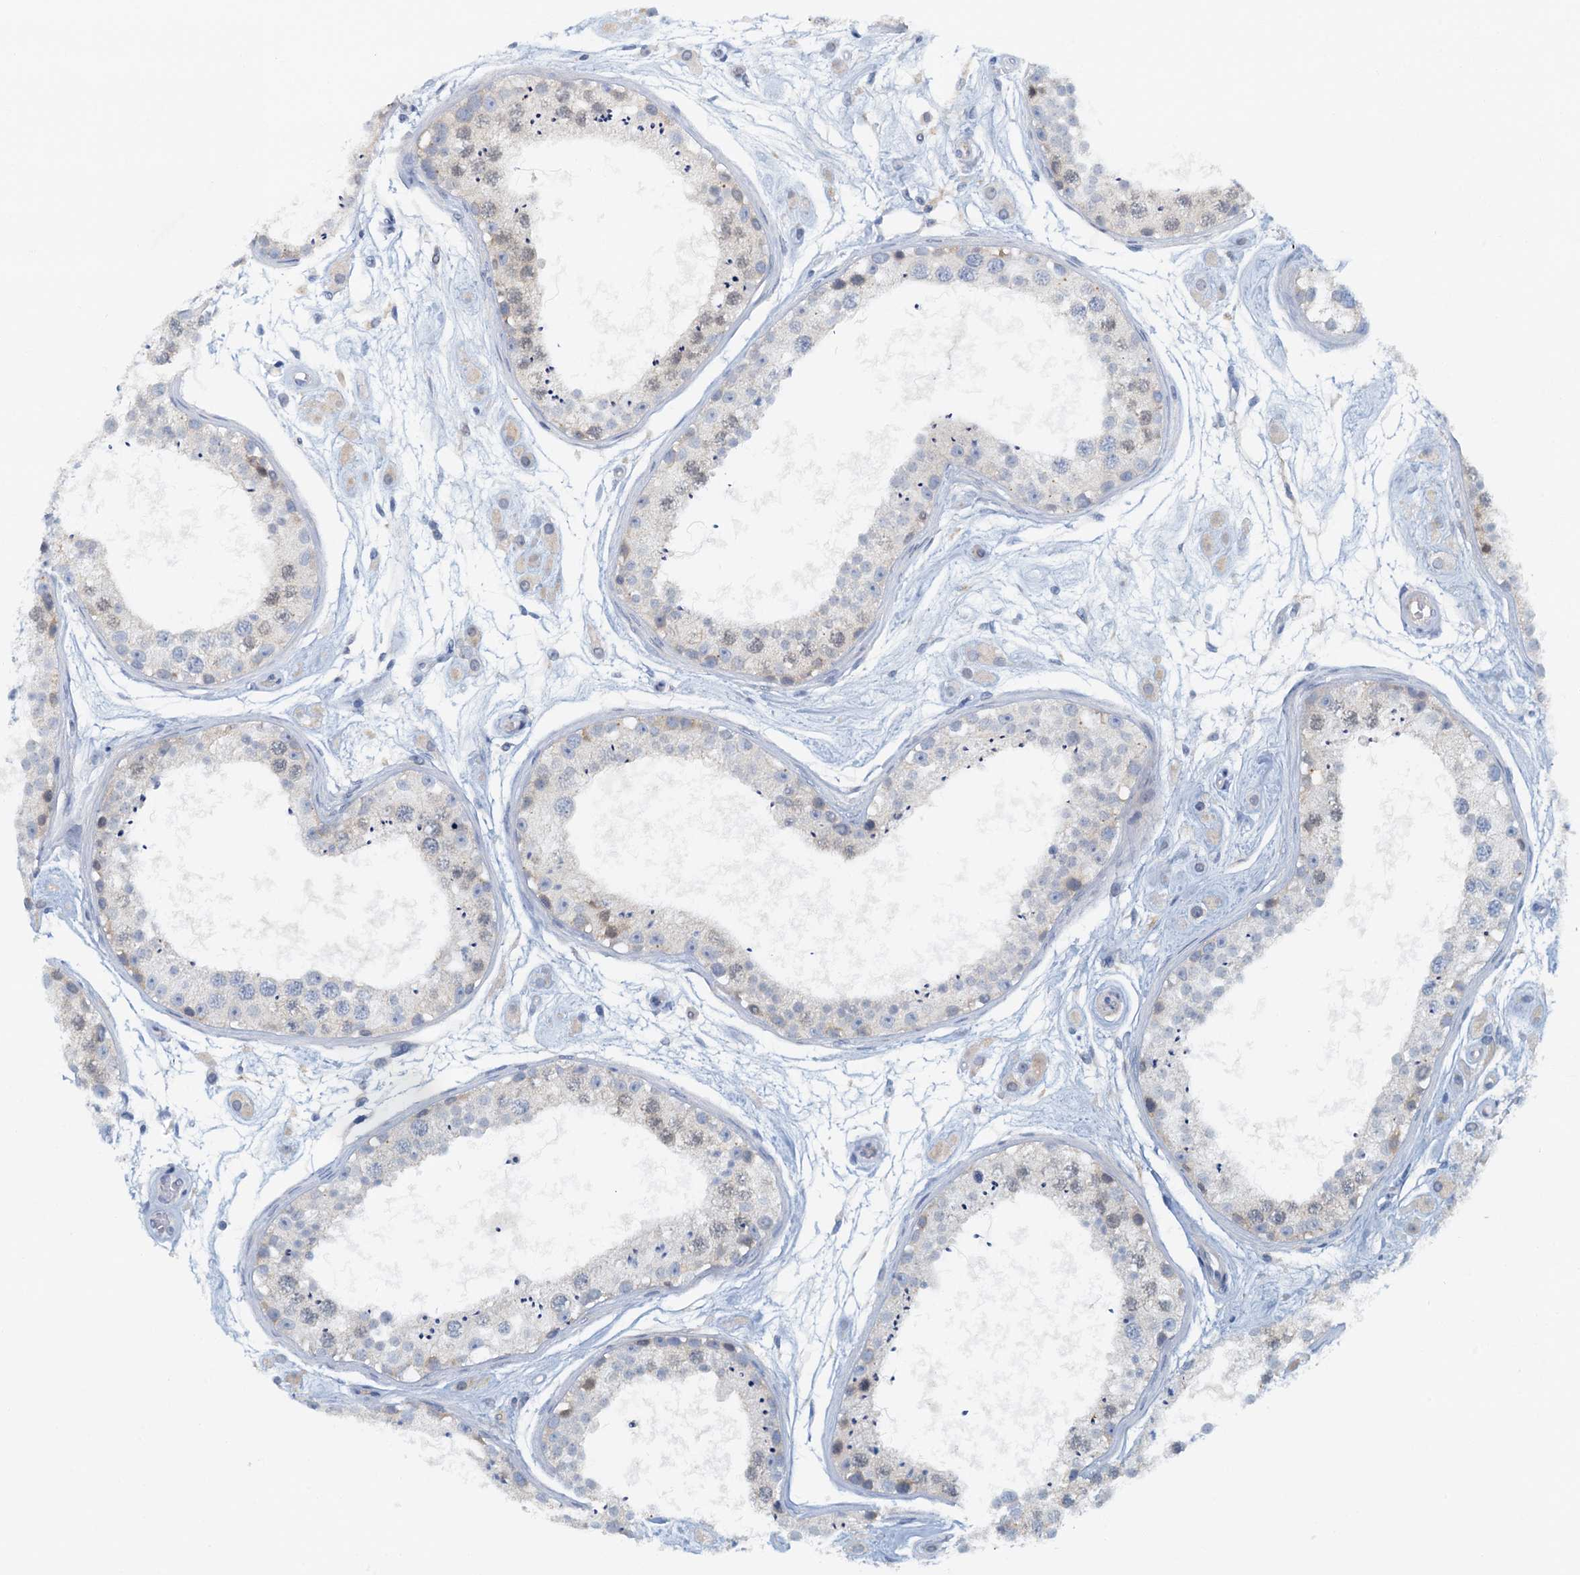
{"staining": {"intensity": "weak", "quantity": "<25%", "location": "cytoplasmic/membranous"}, "tissue": "testis", "cell_type": "Cells in seminiferous ducts", "image_type": "normal", "snomed": [{"axis": "morphology", "description": "Normal tissue, NOS"}, {"axis": "topography", "description": "Testis"}], "caption": "High power microscopy image of an IHC image of unremarkable testis, revealing no significant positivity in cells in seminiferous ducts.", "gene": "DTD1", "patient": {"sex": "male", "age": 25}}